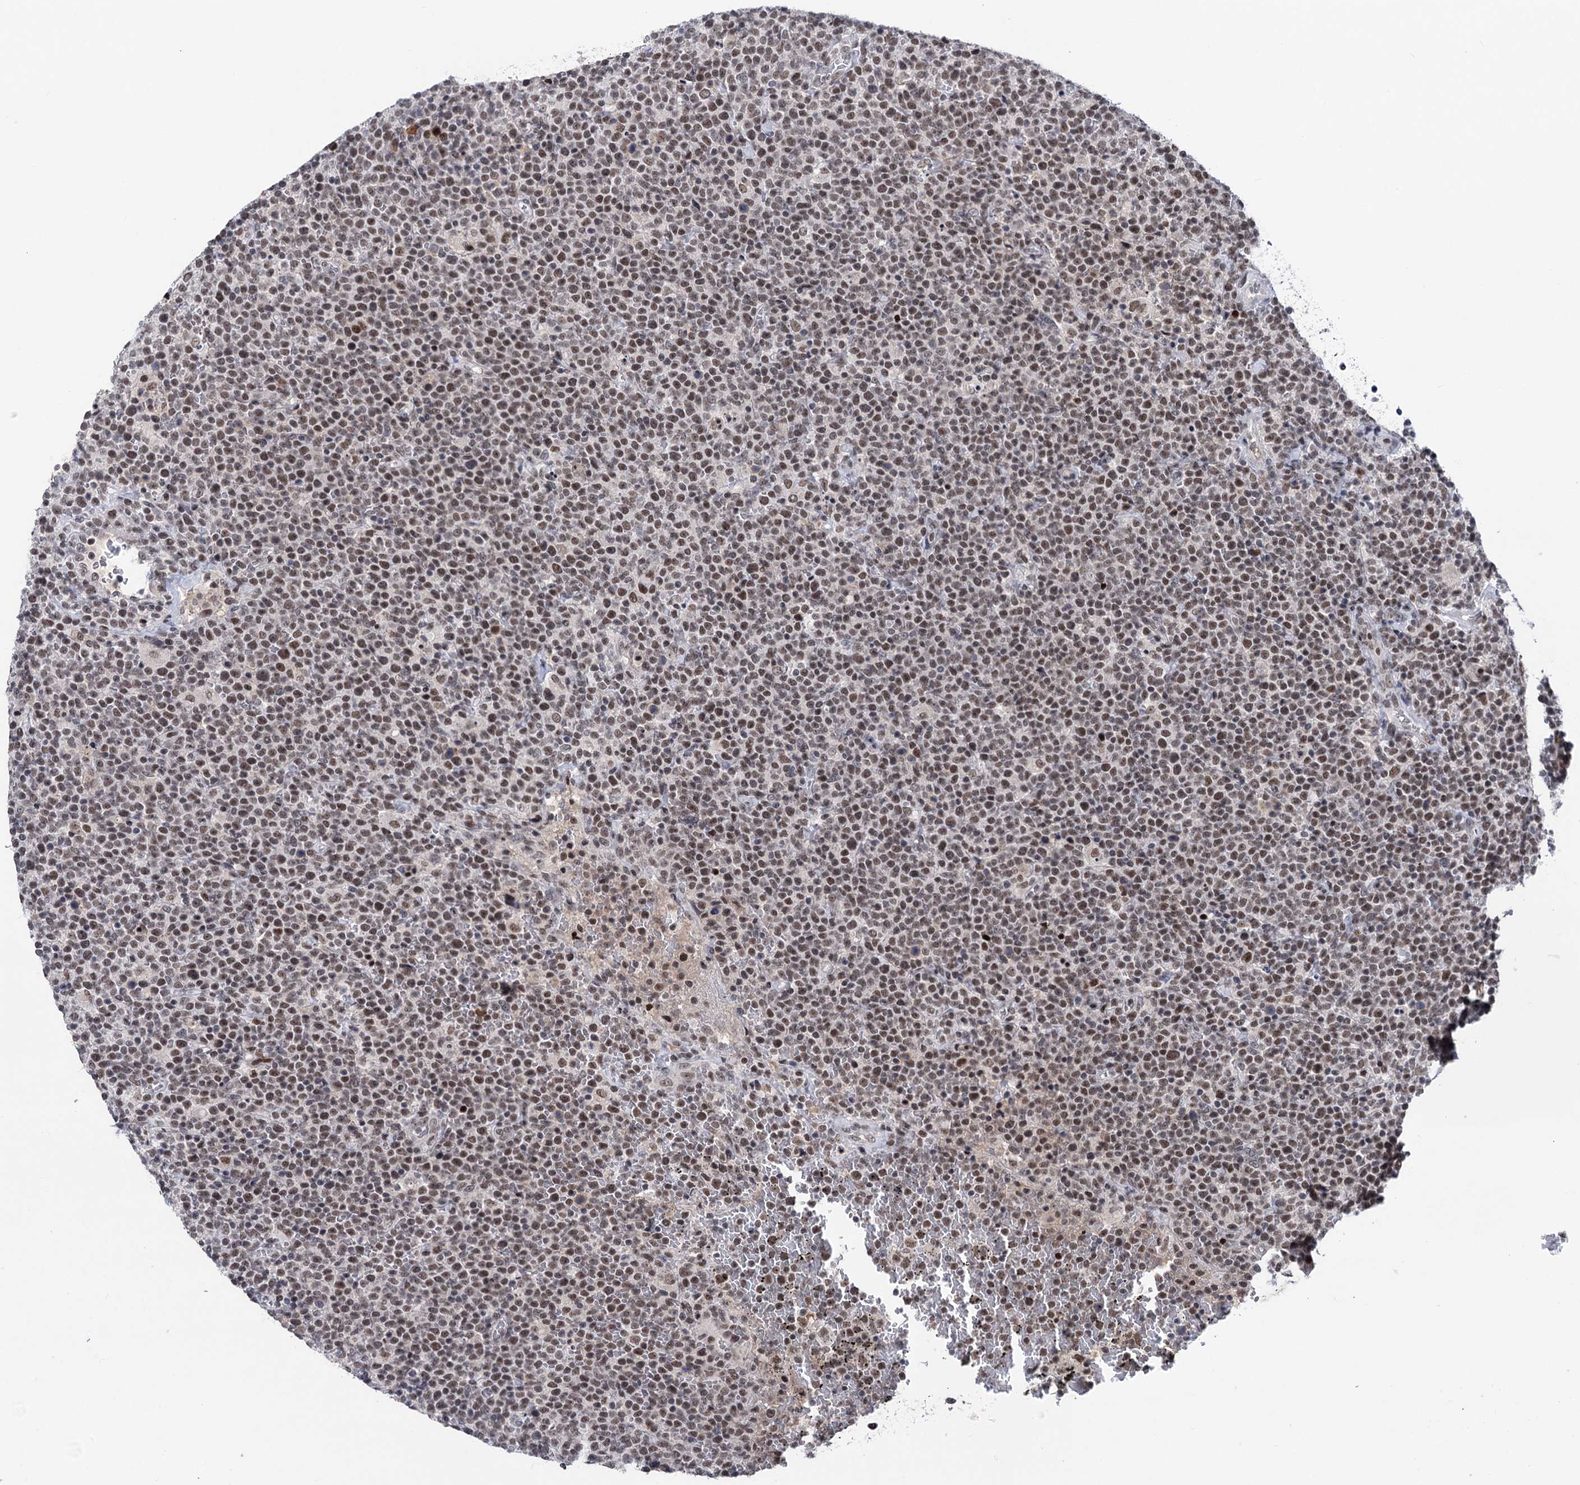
{"staining": {"intensity": "weak", "quantity": "25%-75%", "location": "nuclear"}, "tissue": "lymphoma", "cell_type": "Tumor cells", "image_type": "cancer", "snomed": [{"axis": "morphology", "description": "Malignant lymphoma, non-Hodgkin's type, High grade"}, {"axis": "topography", "description": "Lymph node"}], "caption": "This histopathology image demonstrates malignant lymphoma, non-Hodgkin's type (high-grade) stained with IHC to label a protein in brown. The nuclear of tumor cells show weak positivity for the protein. Nuclei are counter-stained blue.", "gene": "ZCCHC10", "patient": {"sex": "male", "age": 61}}